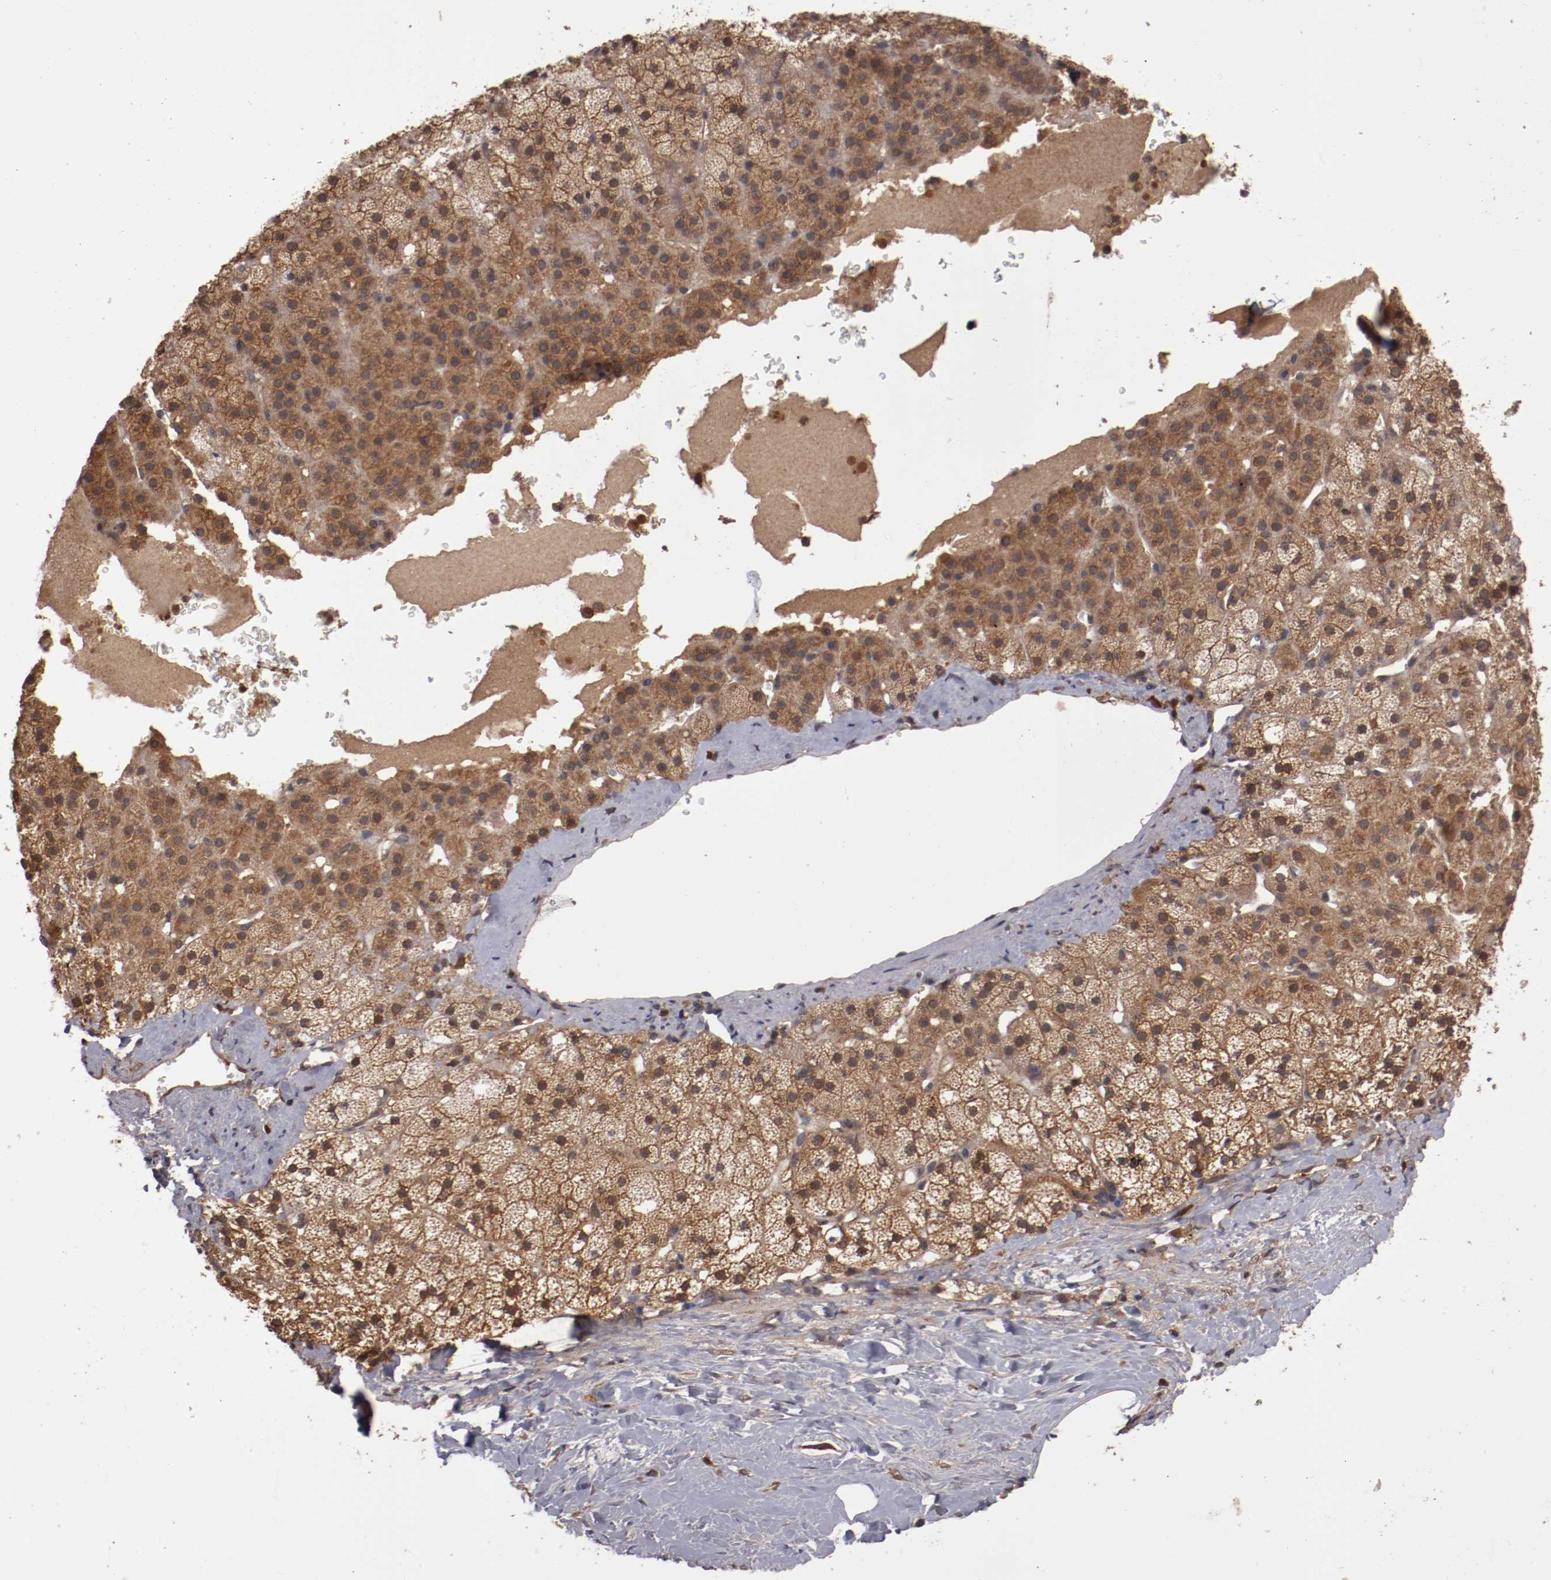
{"staining": {"intensity": "moderate", "quantity": ">75%", "location": "cytoplasmic/membranous"}, "tissue": "adrenal gland", "cell_type": "Glandular cells", "image_type": "normal", "snomed": [{"axis": "morphology", "description": "Normal tissue, NOS"}, {"axis": "topography", "description": "Adrenal gland"}], "caption": "The micrograph reveals immunohistochemical staining of unremarkable adrenal gland. There is moderate cytoplasmic/membranous expression is present in about >75% of glandular cells. (Brightfield microscopy of DAB IHC at high magnification).", "gene": "RPS6KA6", "patient": {"sex": "male", "age": 35}}